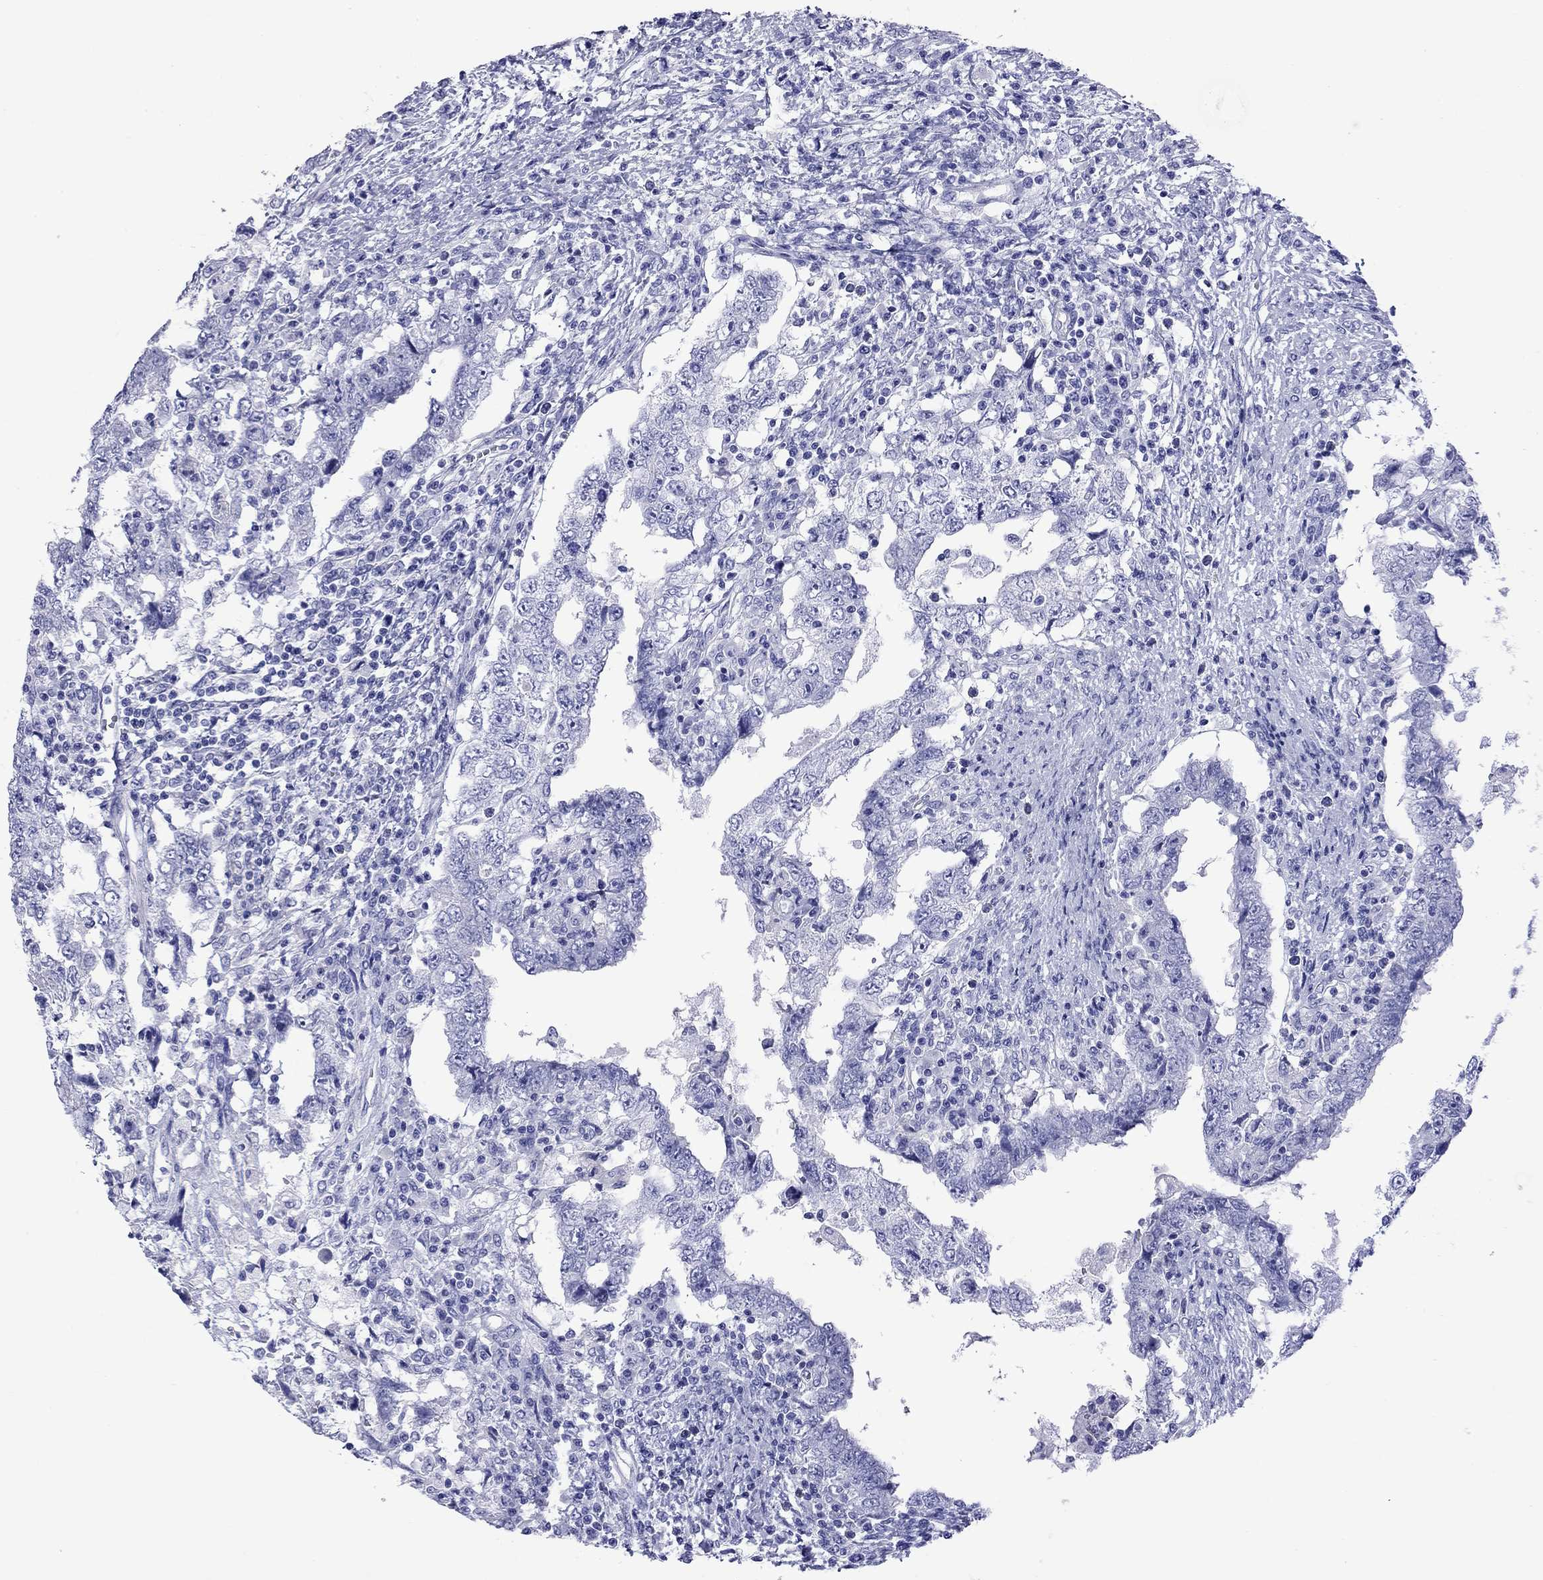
{"staining": {"intensity": "negative", "quantity": "none", "location": "none"}, "tissue": "testis cancer", "cell_type": "Tumor cells", "image_type": "cancer", "snomed": [{"axis": "morphology", "description": "Carcinoma, Embryonal, NOS"}, {"axis": "topography", "description": "Testis"}], "caption": "This image is of embryonal carcinoma (testis) stained with immunohistochemistry (IHC) to label a protein in brown with the nuclei are counter-stained blue. There is no expression in tumor cells.", "gene": "KIAA2012", "patient": {"sex": "male", "age": 26}}